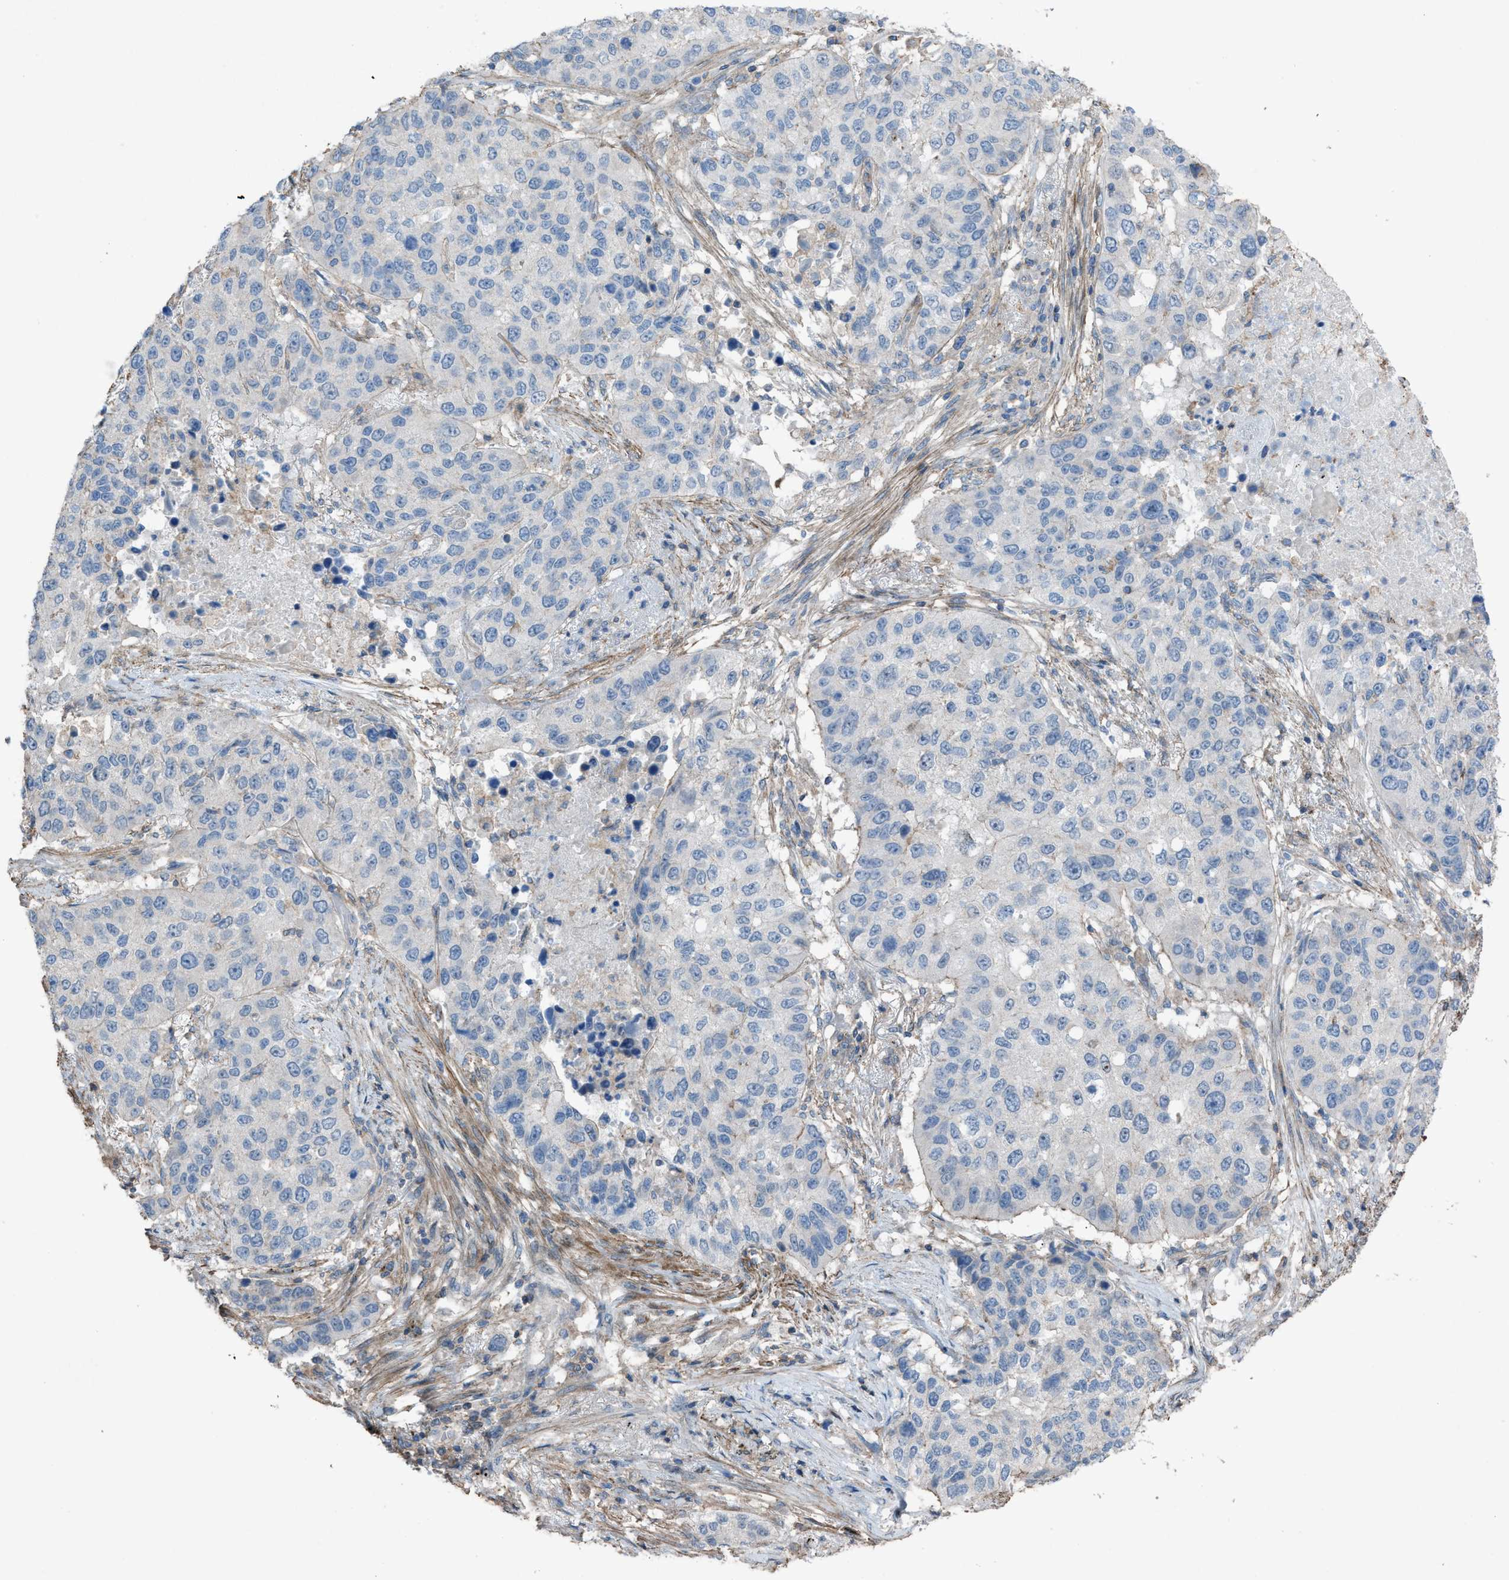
{"staining": {"intensity": "negative", "quantity": "none", "location": "none"}, "tissue": "lung cancer", "cell_type": "Tumor cells", "image_type": "cancer", "snomed": [{"axis": "morphology", "description": "Squamous cell carcinoma, NOS"}, {"axis": "topography", "description": "Lung"}], "caption": "DAB (3,3'-diaminobenzidine) immunohistochemical staining of lung cancer shows no significant expression in tumor cells.", "gene": "NCK2", "patient": {"sex": "male", "age": 57}}